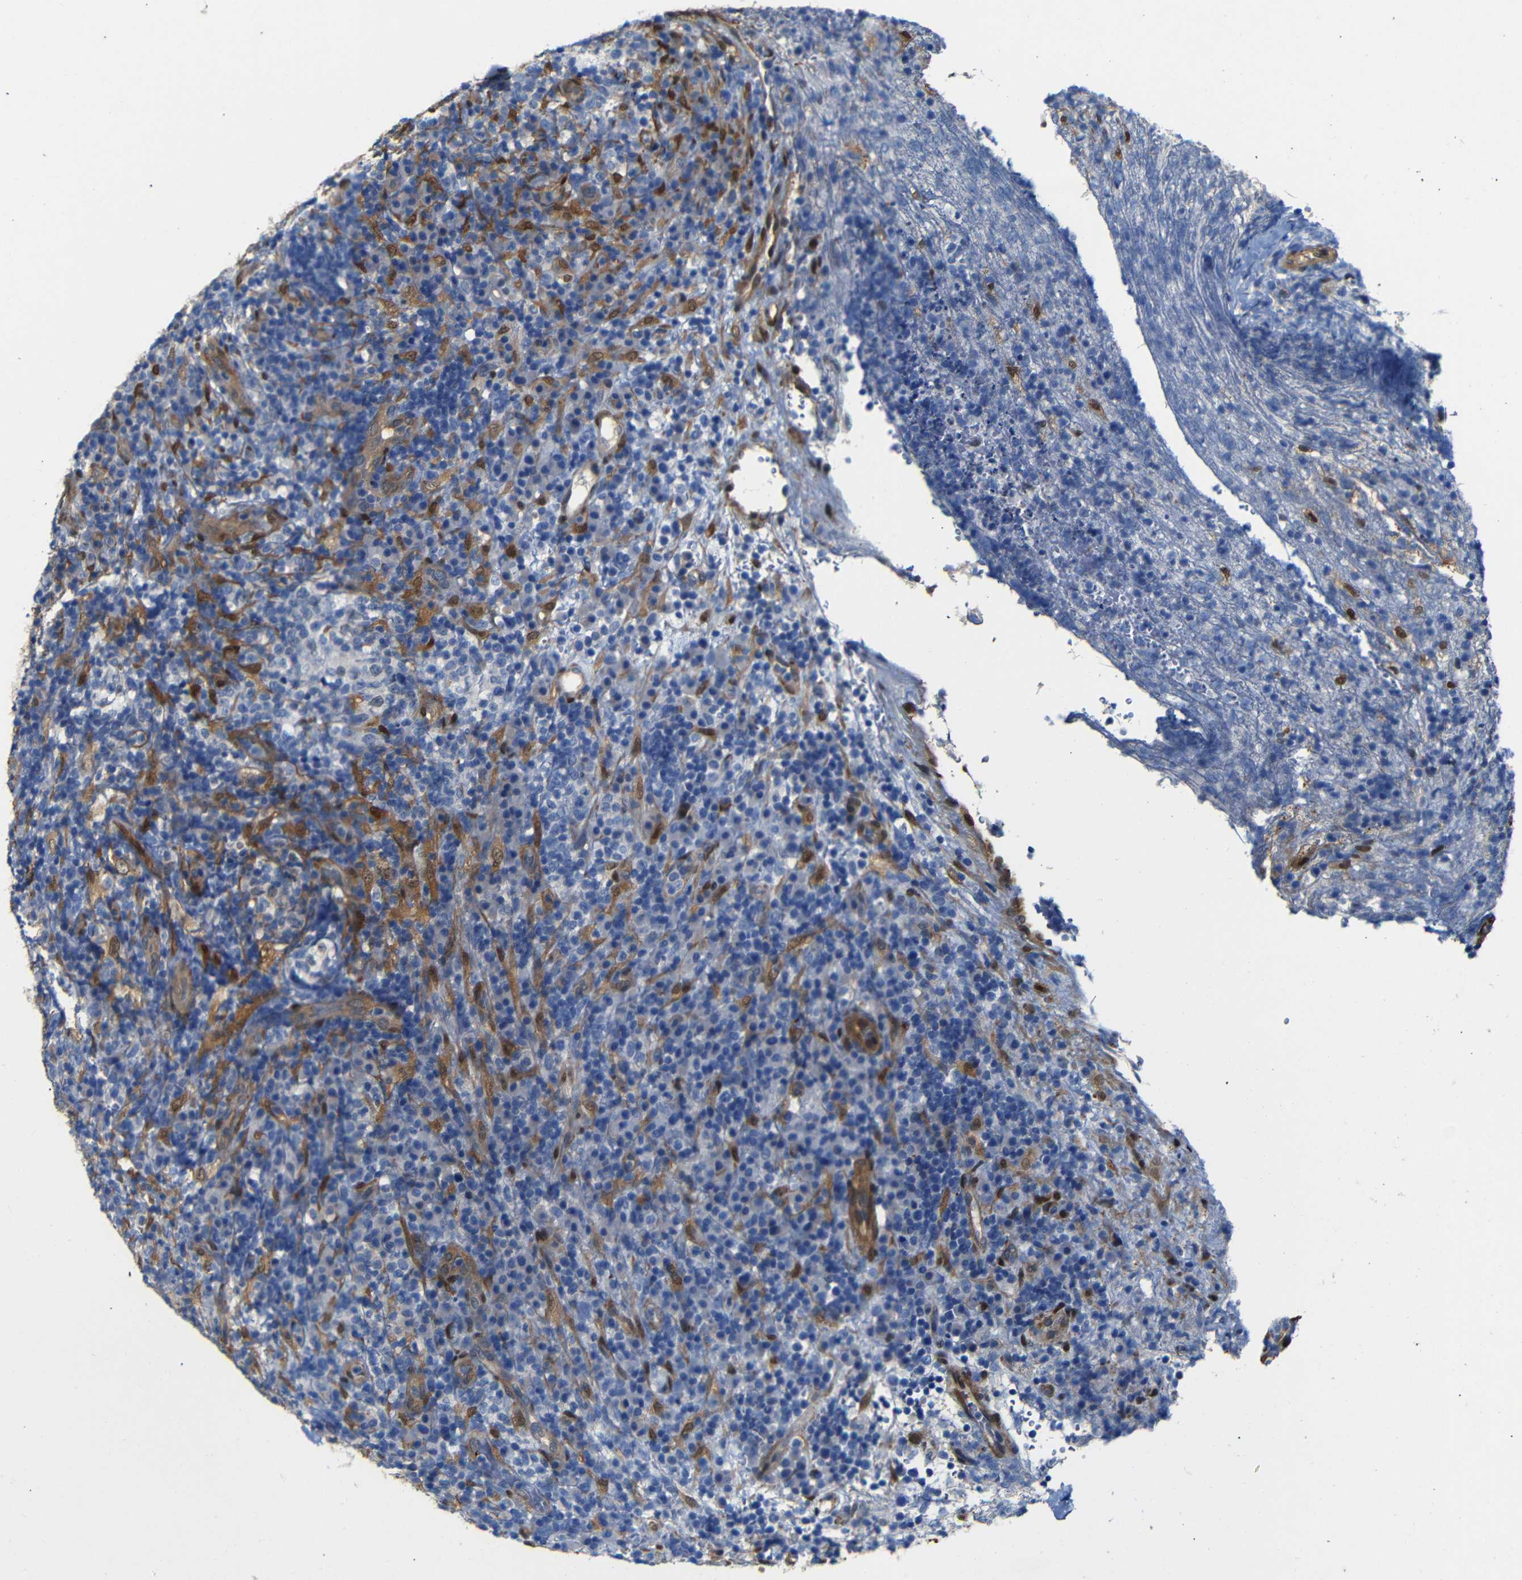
{"staining": {"intensity": "negative", "quantity": "none", "location": "none"}, "tissue": "lymphoma", "cell_type": "Tumor cells", "image_type": "cancer", "snomed": [{"axis": "morphology", "description": "Malignant lymphoma, non-Hodgkin's type, High grade"}, {"axis": "topography", "description": "Lymph node"}], "caption": "Tumor cells are negative for brown protein staining in lymphoma.", "gene": "YAP1", "patient": {"sex": "female", "age": 76}}